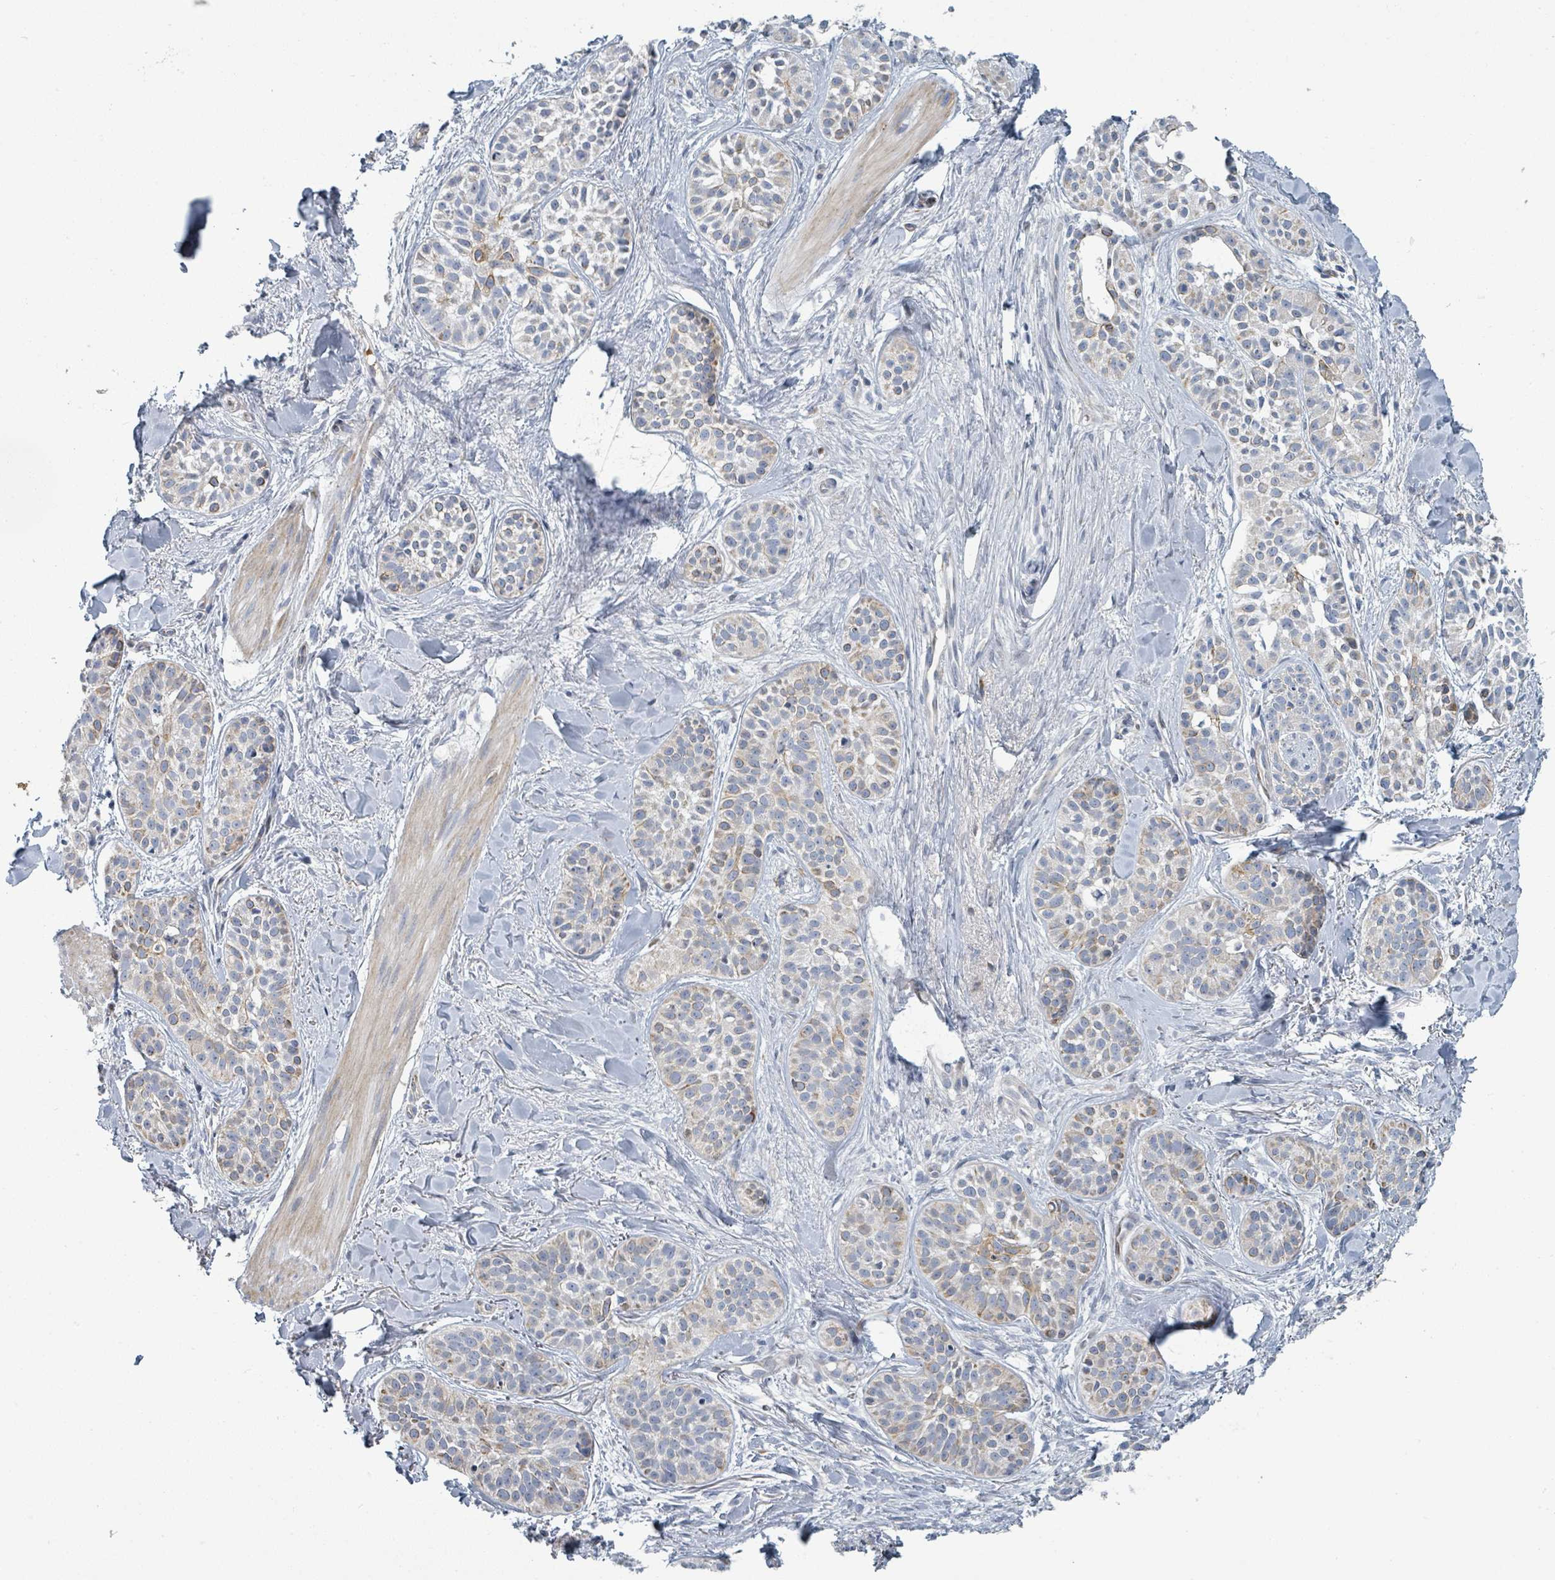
{"staining": {"intensity": "weak", "quantity": "25%-75%", "location": "cytoplasmic/membranous"}, "tissue": "skin cancer", "cell_type": "Tumor cells", "image_type": "cancer", "snomed": [{"axis": "morphology", "description": "Basal cell carcinoma"}, {"axis": "topography", "description": "Skin"}], "caption": "Brown immunohistochemical staining in skin basal cell carcinoma shows weak cytoplasmic/membranous expression in approximately 25%-75% of tumor cells.", "gene": "RAB33B", "patient": {"sex": "male", "age": 52}}